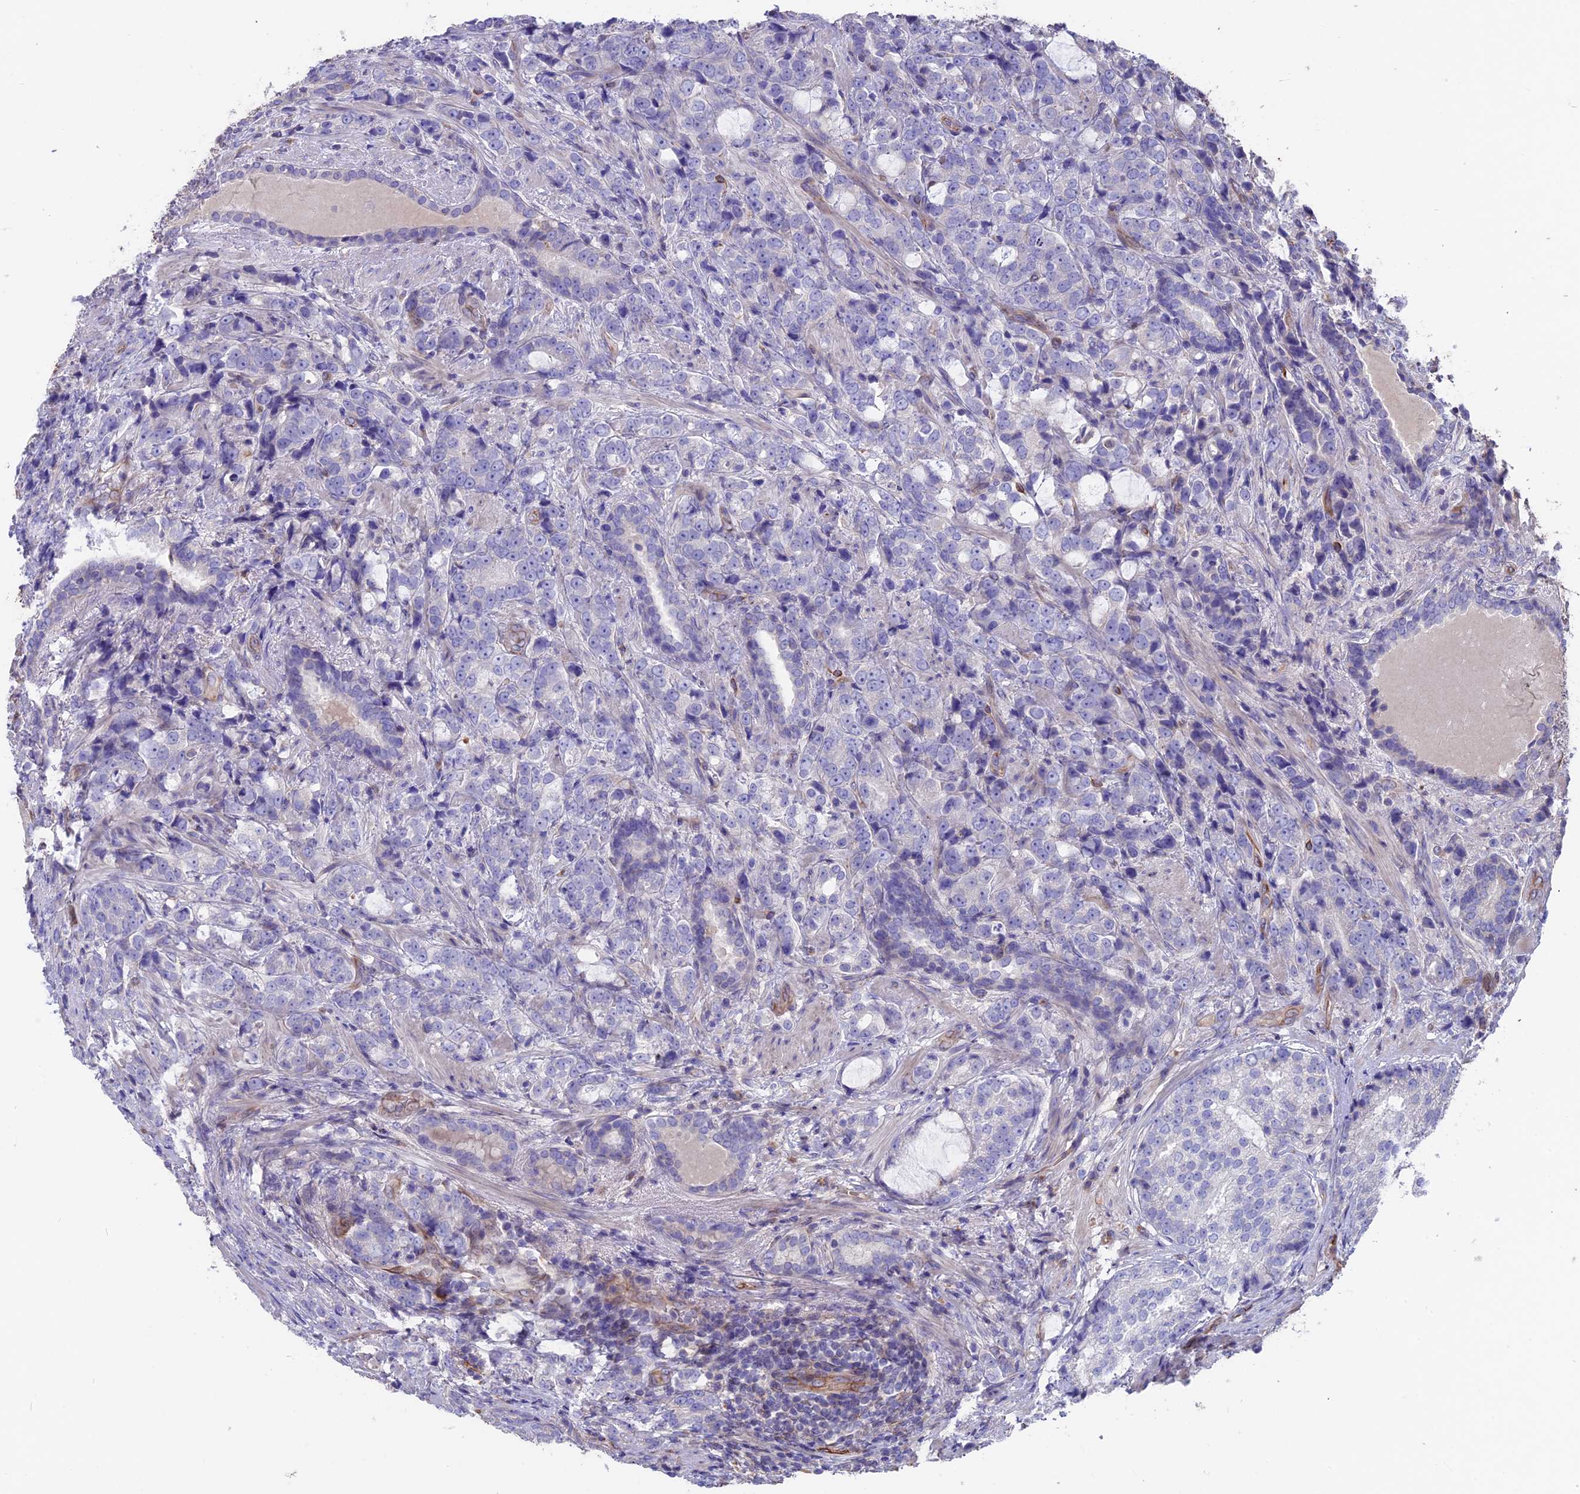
{"staining": {"intensity": "negative", "quantity": "none", "location": "none"}, "tissue": "prostate cancer", "cell_type": "Tumor cells", "image_type": "cancer", "snomed": [{"axis": "morphology", "description": "Adenocarcinoma, High grade"}, {"axis": "topography", "description": "Prostate"}], "caption": "This is an immunohistochemistry (IHC) histopathology image of human high-grade adenocarcinoma (prostate). There is no staining in tumor cells.", "gene": "SEH1L", "patient": {"sex": "male", "age": 67}}